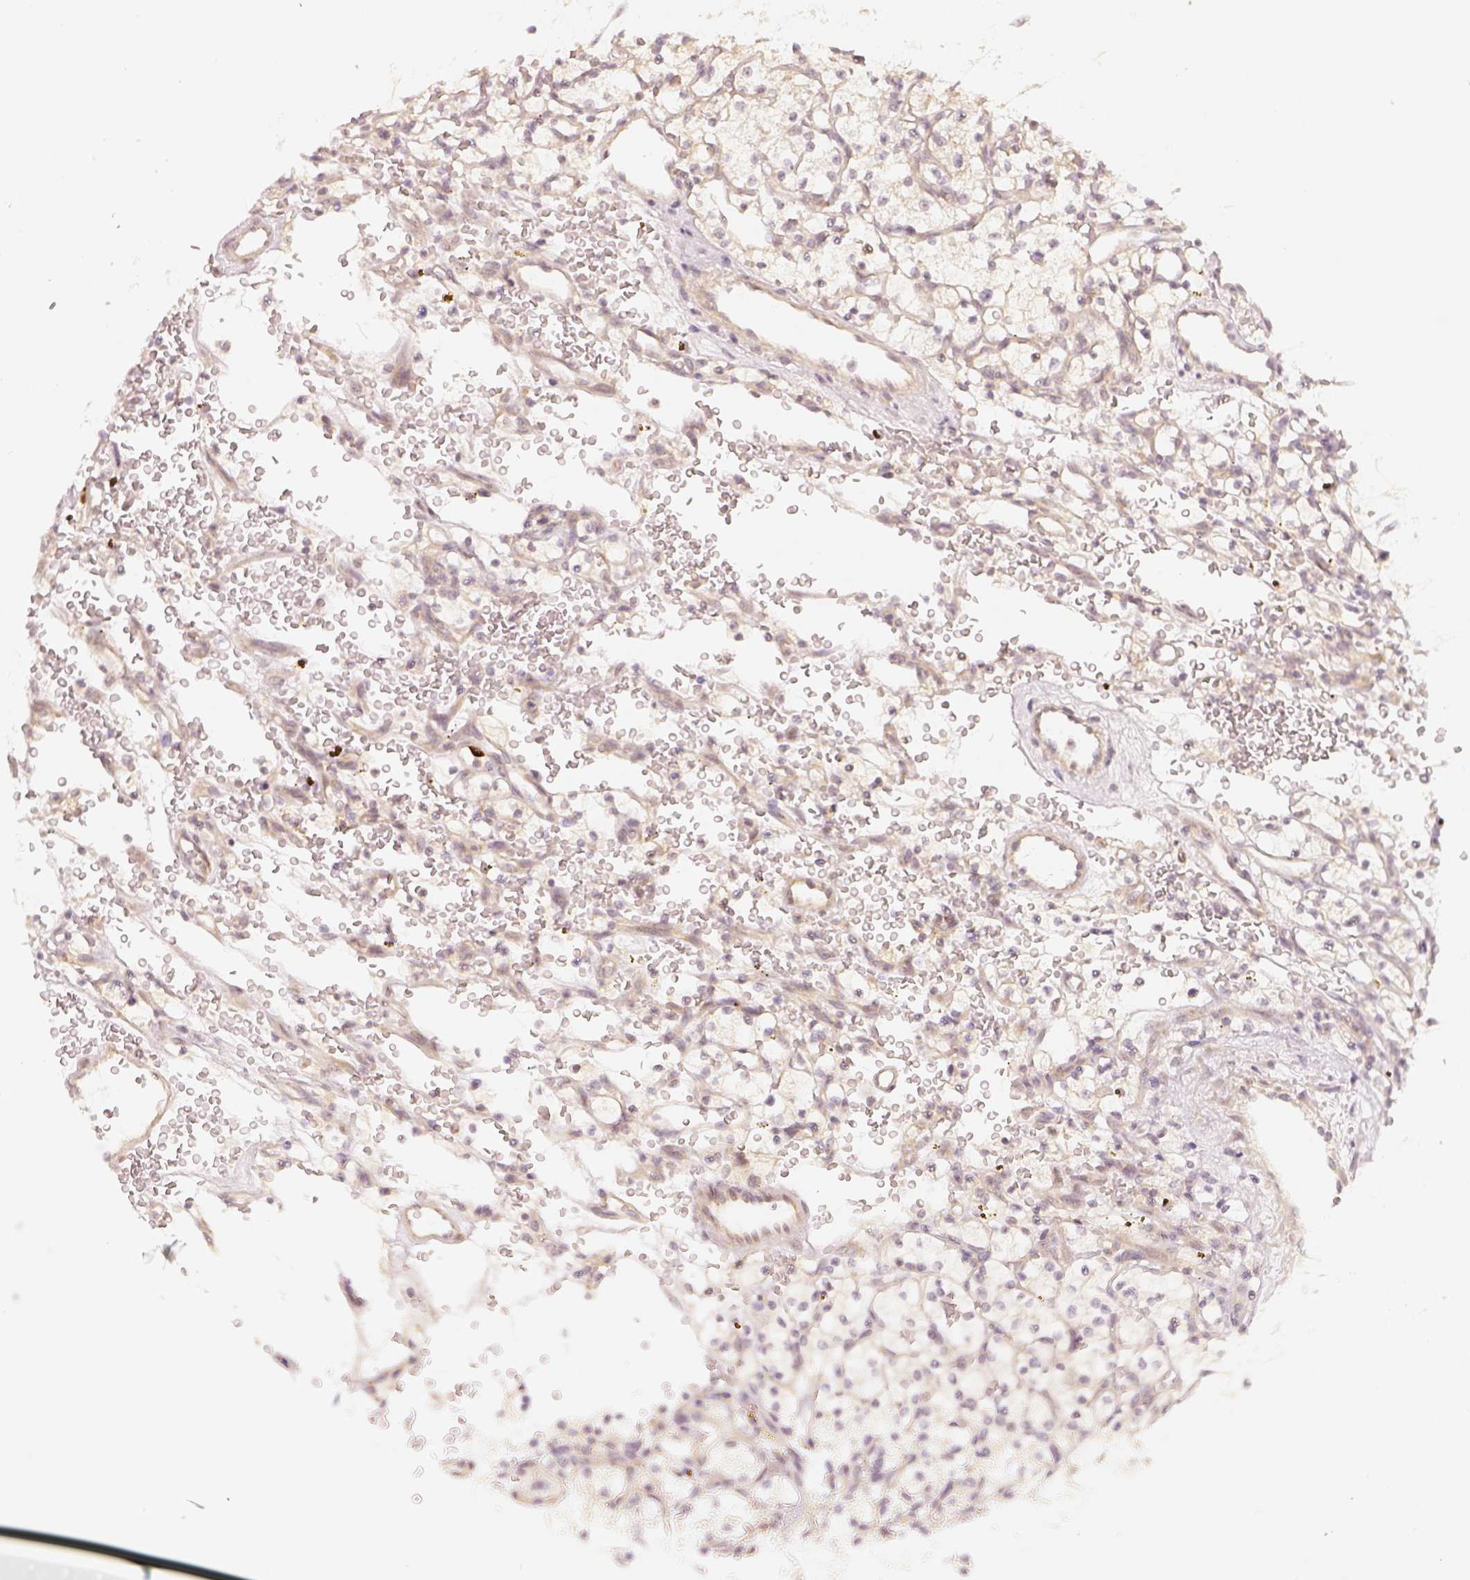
{"staining": {"intensity": "negative", "quantity": "none", "location": "none"}, "tissue": "renal cancer", "cell_type": "Tumor cells", "image_type": "cancer", "snomed": [{"axis": "morphology", "description": "Adenocarcinoma, NOS"}, {"axis": "topography", "description": "Kidney"}], "caption": "Tumor cells show no significant expression in renal adenocarcinoma. (DAB (3,3'-diaminobenzidine) IHC with hematoxylin counter stain).", "gene": "EAF2", "patient": {"sex": "female", "age": 64}}